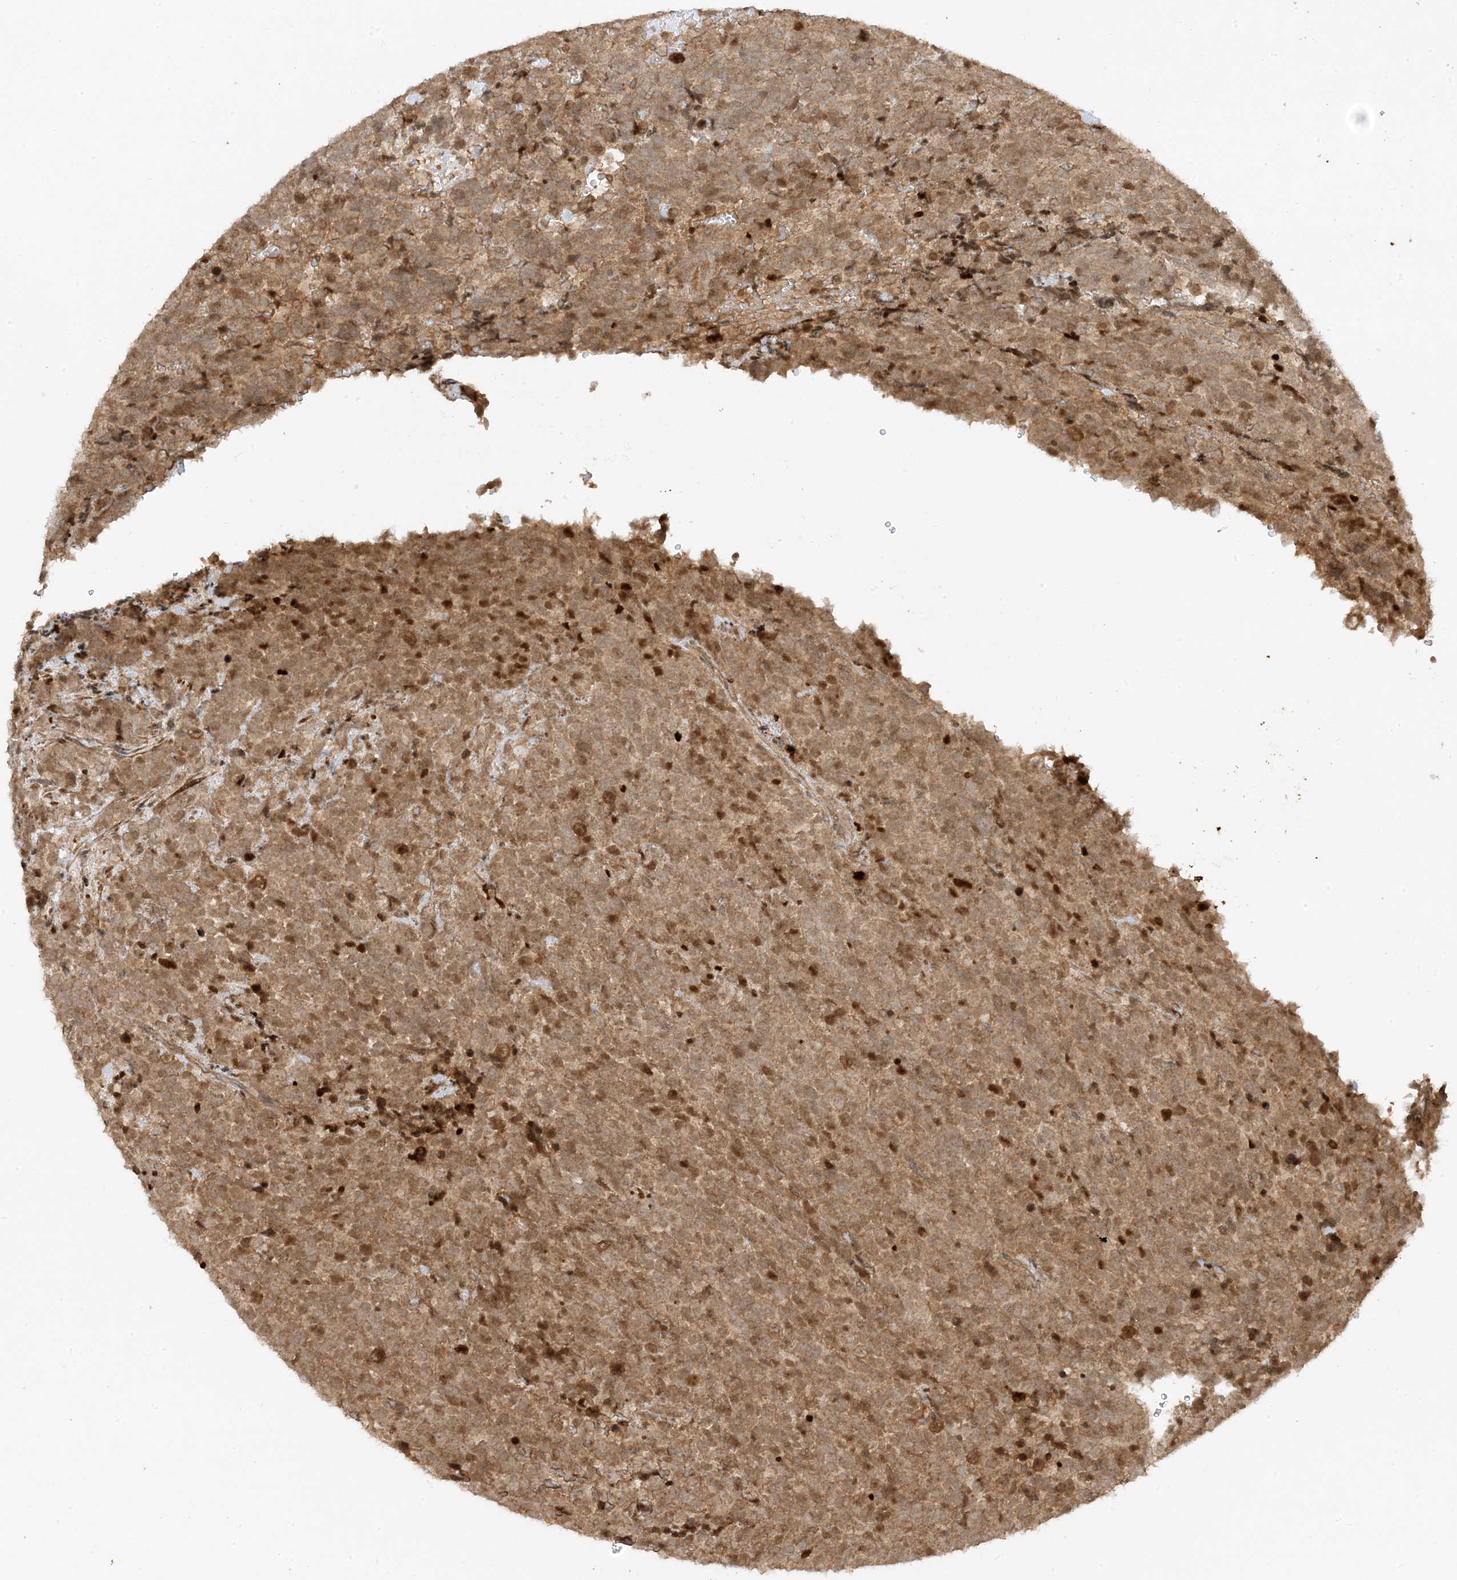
{"staining": {"intensity": "moderate", "quantity": ">75%", "location": "cytoplasmic/membranous"}, "tissue": "urothelial cancer", "cell_type": "Tumor cells", "image_type": "cancer", "snomed": [{"axis": "morphology", "description": "Urothelial carcinoma, High grade"}, {"axis": "topography", "description": "Urinary bladder"}], "caption": "Brown immunohistochemical staining in high-grade urothelial carcinoma demonstrates moderate cytoplasmic/membranous staining in about >75% of tumor cells. Nuclei are stained in blue.", "gene": "XRN1", "patient": {"sex": "female", "age": 82}}